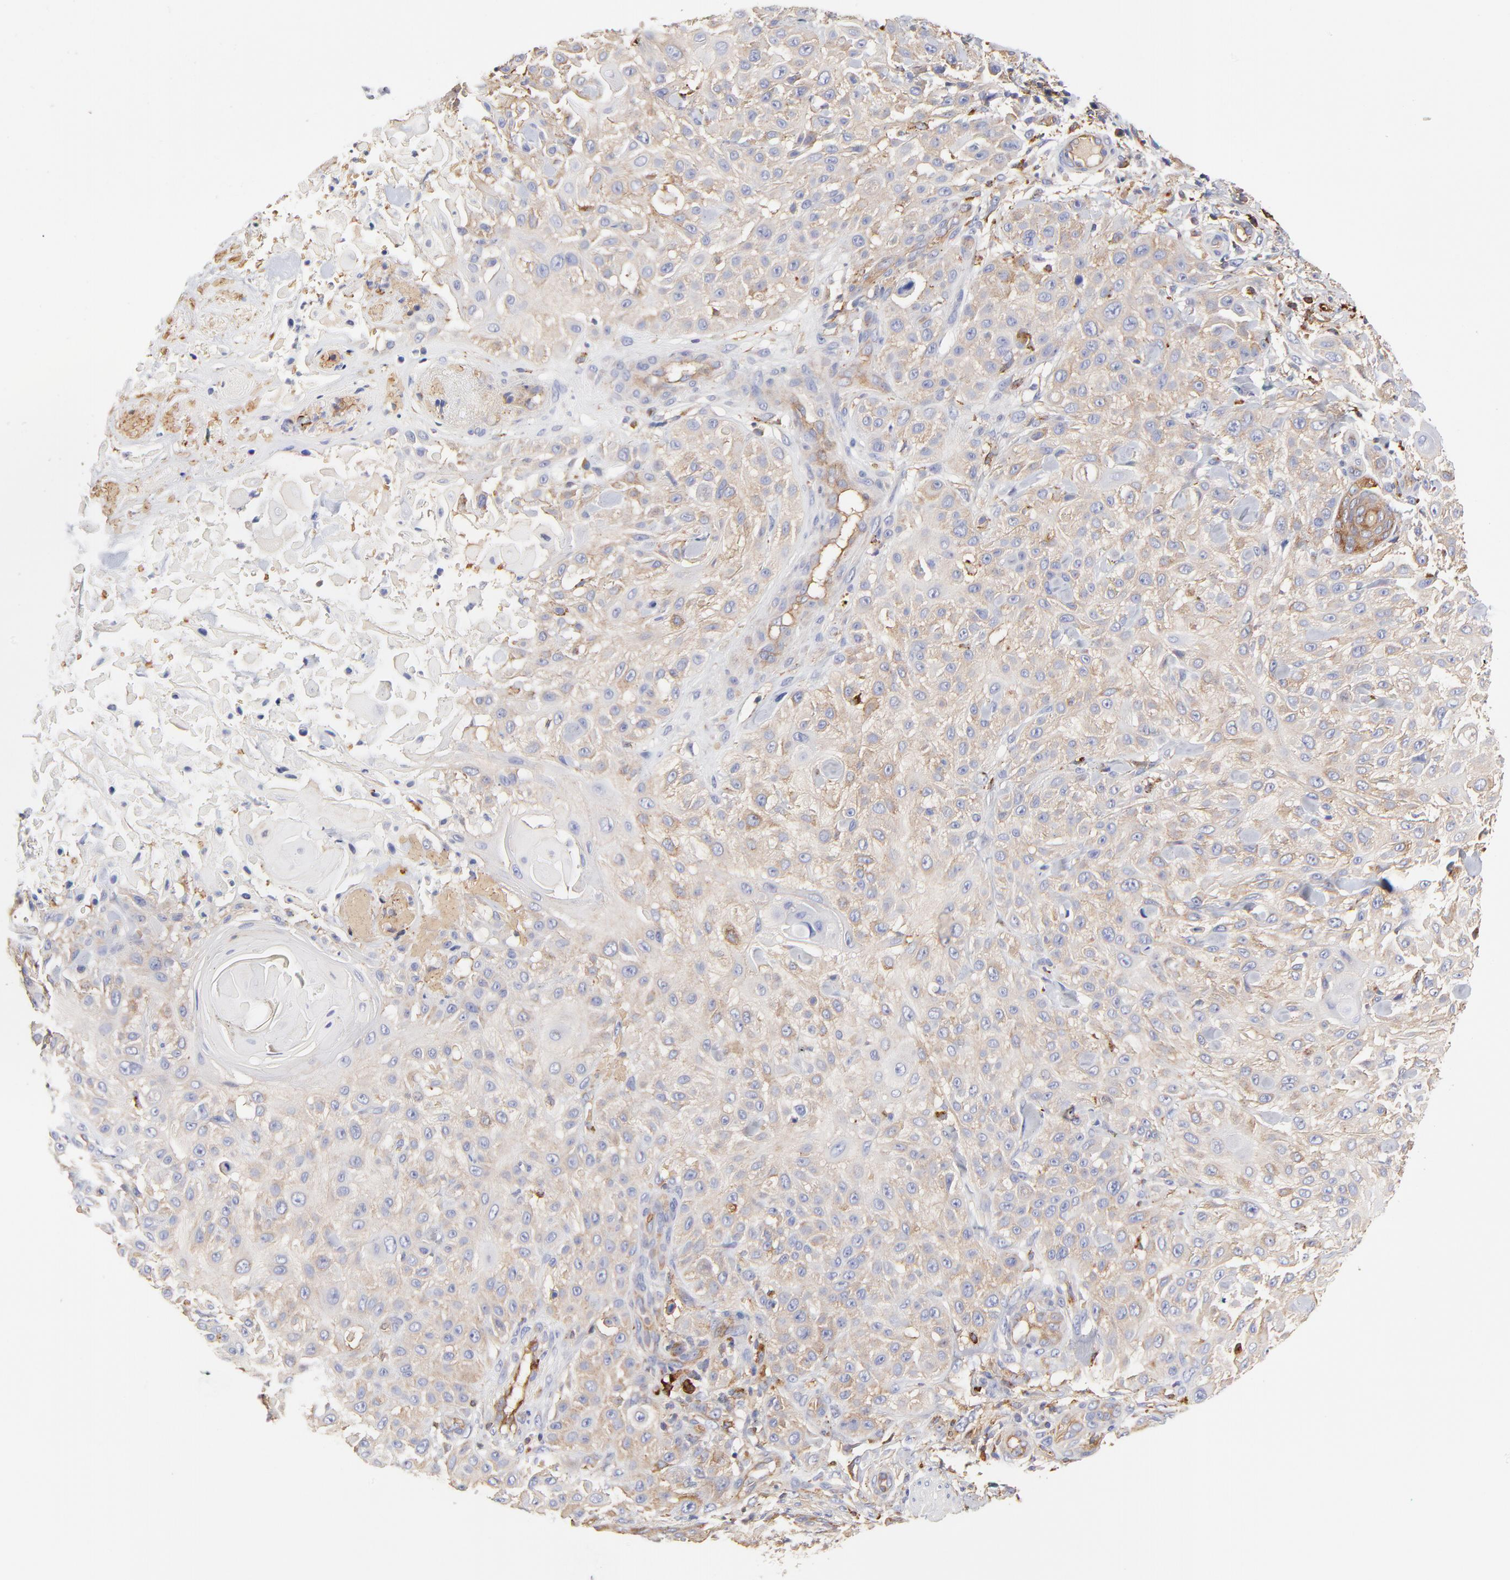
{"staining": {"intensity": "moderate", "quantity": ">75%", "location": "cytoplasmic/membranous"}, "tissue": "skin cancer", "cell_type": "Tumor cells", "image_type": "cancer", "snomed": [{"axis": "morphology", "description": "Squamous cell carcinoma, NOS"}, {"axis": "topography", "description": "Skin"}], "caption": "Skin cancer stained with immunohistochemistry (IHC) demonstrates moderate cytoplasmic/membranous expression in about >75% of tumor cells.", "gene": "CD2AP", "patient": {"sex": "female", "age": 42}}